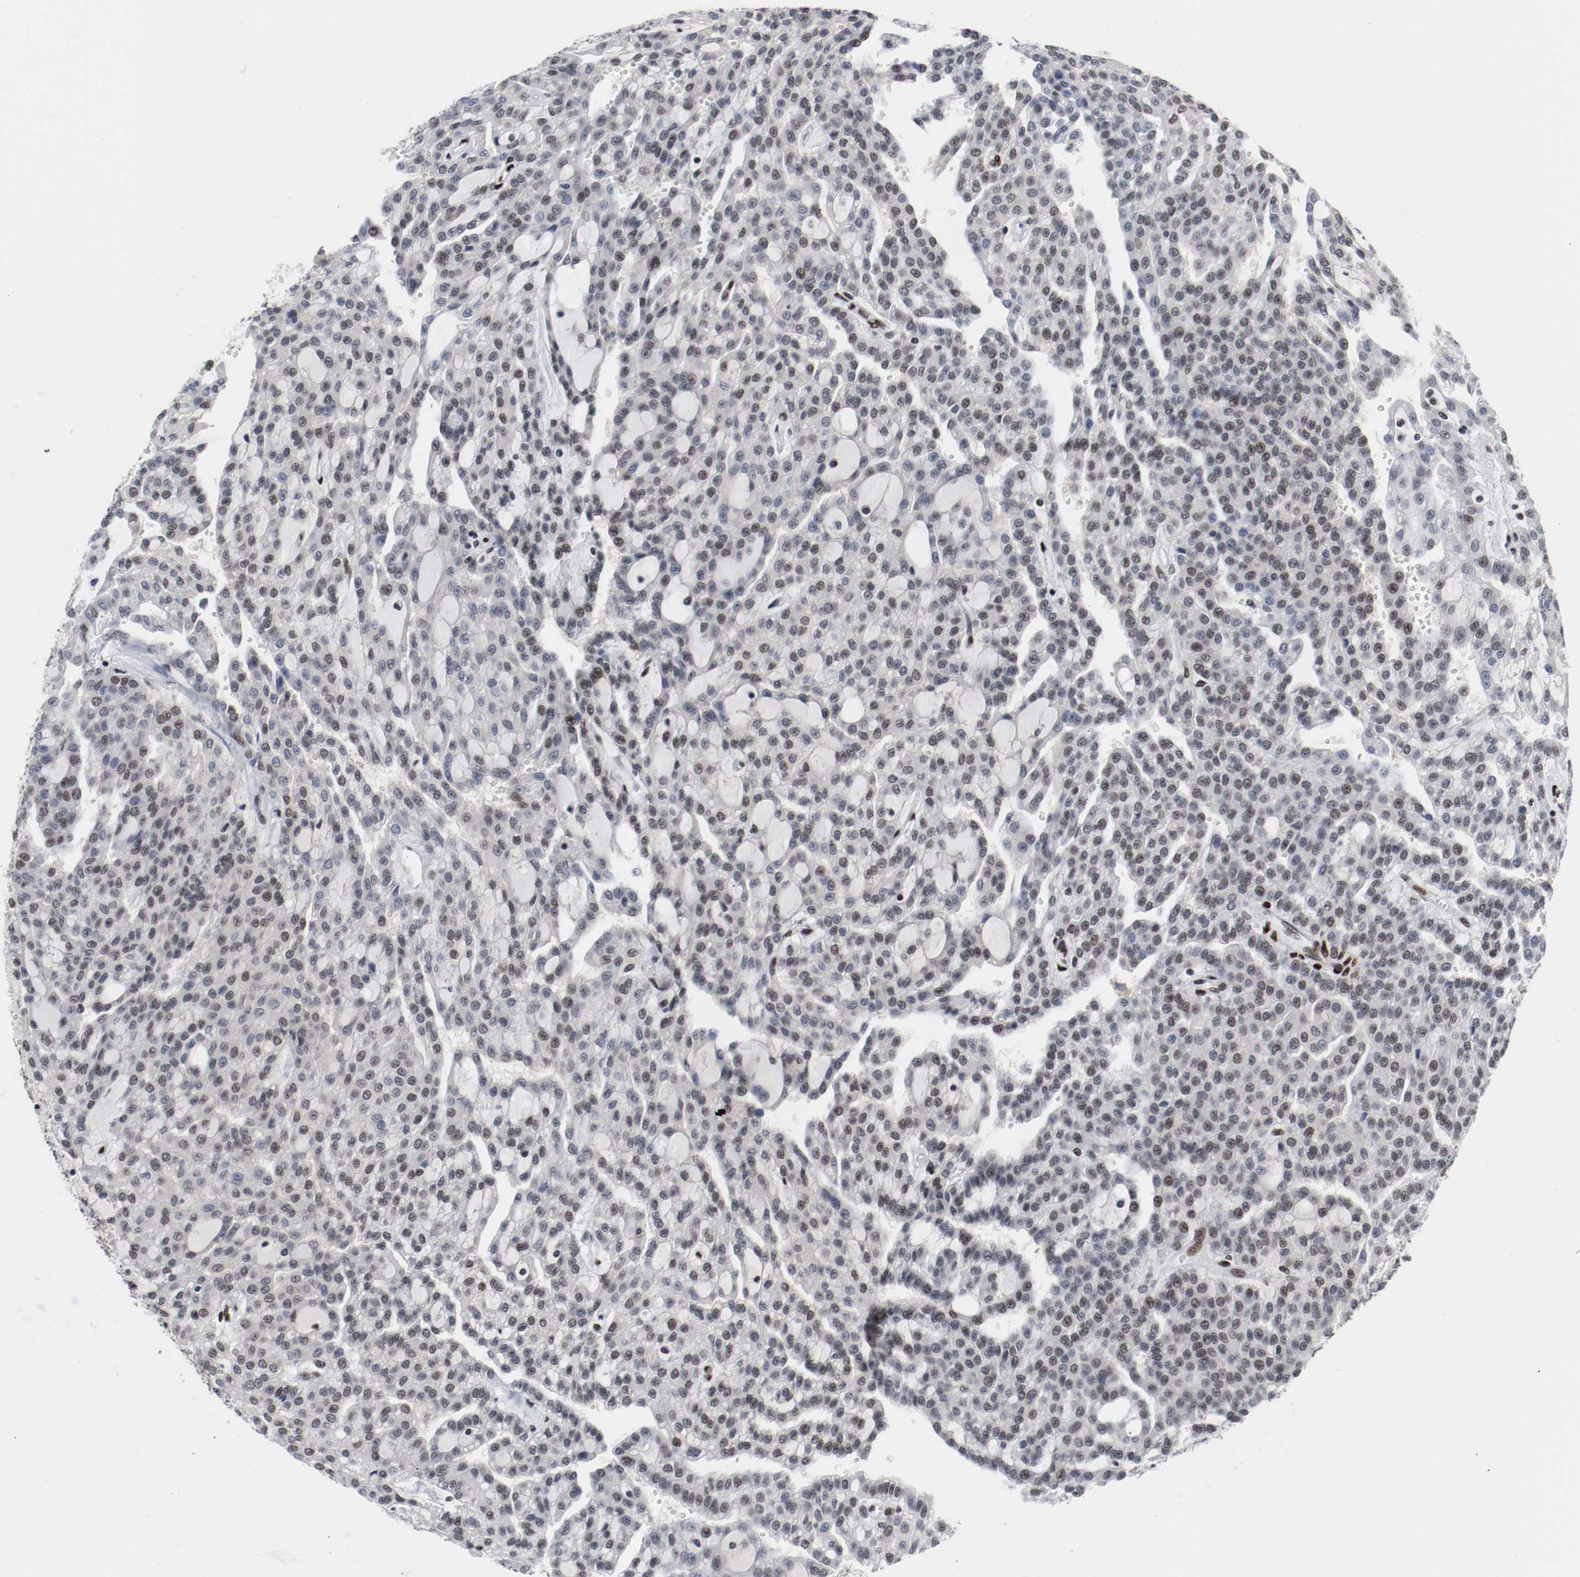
{"staining": {"intensity": "weak", "quantity": "25%-75%", "location": "nuclear"}, "tissue": "renal cancer", "cell_type": "Tumor cells", "image_type": "cancer", "snomed": [{"axis": "morphology", "description": "Adenocarcinoma, NOS"}, {"axis": "topography", "description": "Kidney"}], "caption": "A histopathology image of human renal cancer (adenocarcinoma) stained for a protein demonstrates weak nuclear brown staining in tumor cells. The staining was performed using DAB, with brown indicating positive protein expression. Nuclei are stained blue with hematoxylin.", "gene": "MEF2D", "patient": {"sex": "male", "age": 63}}